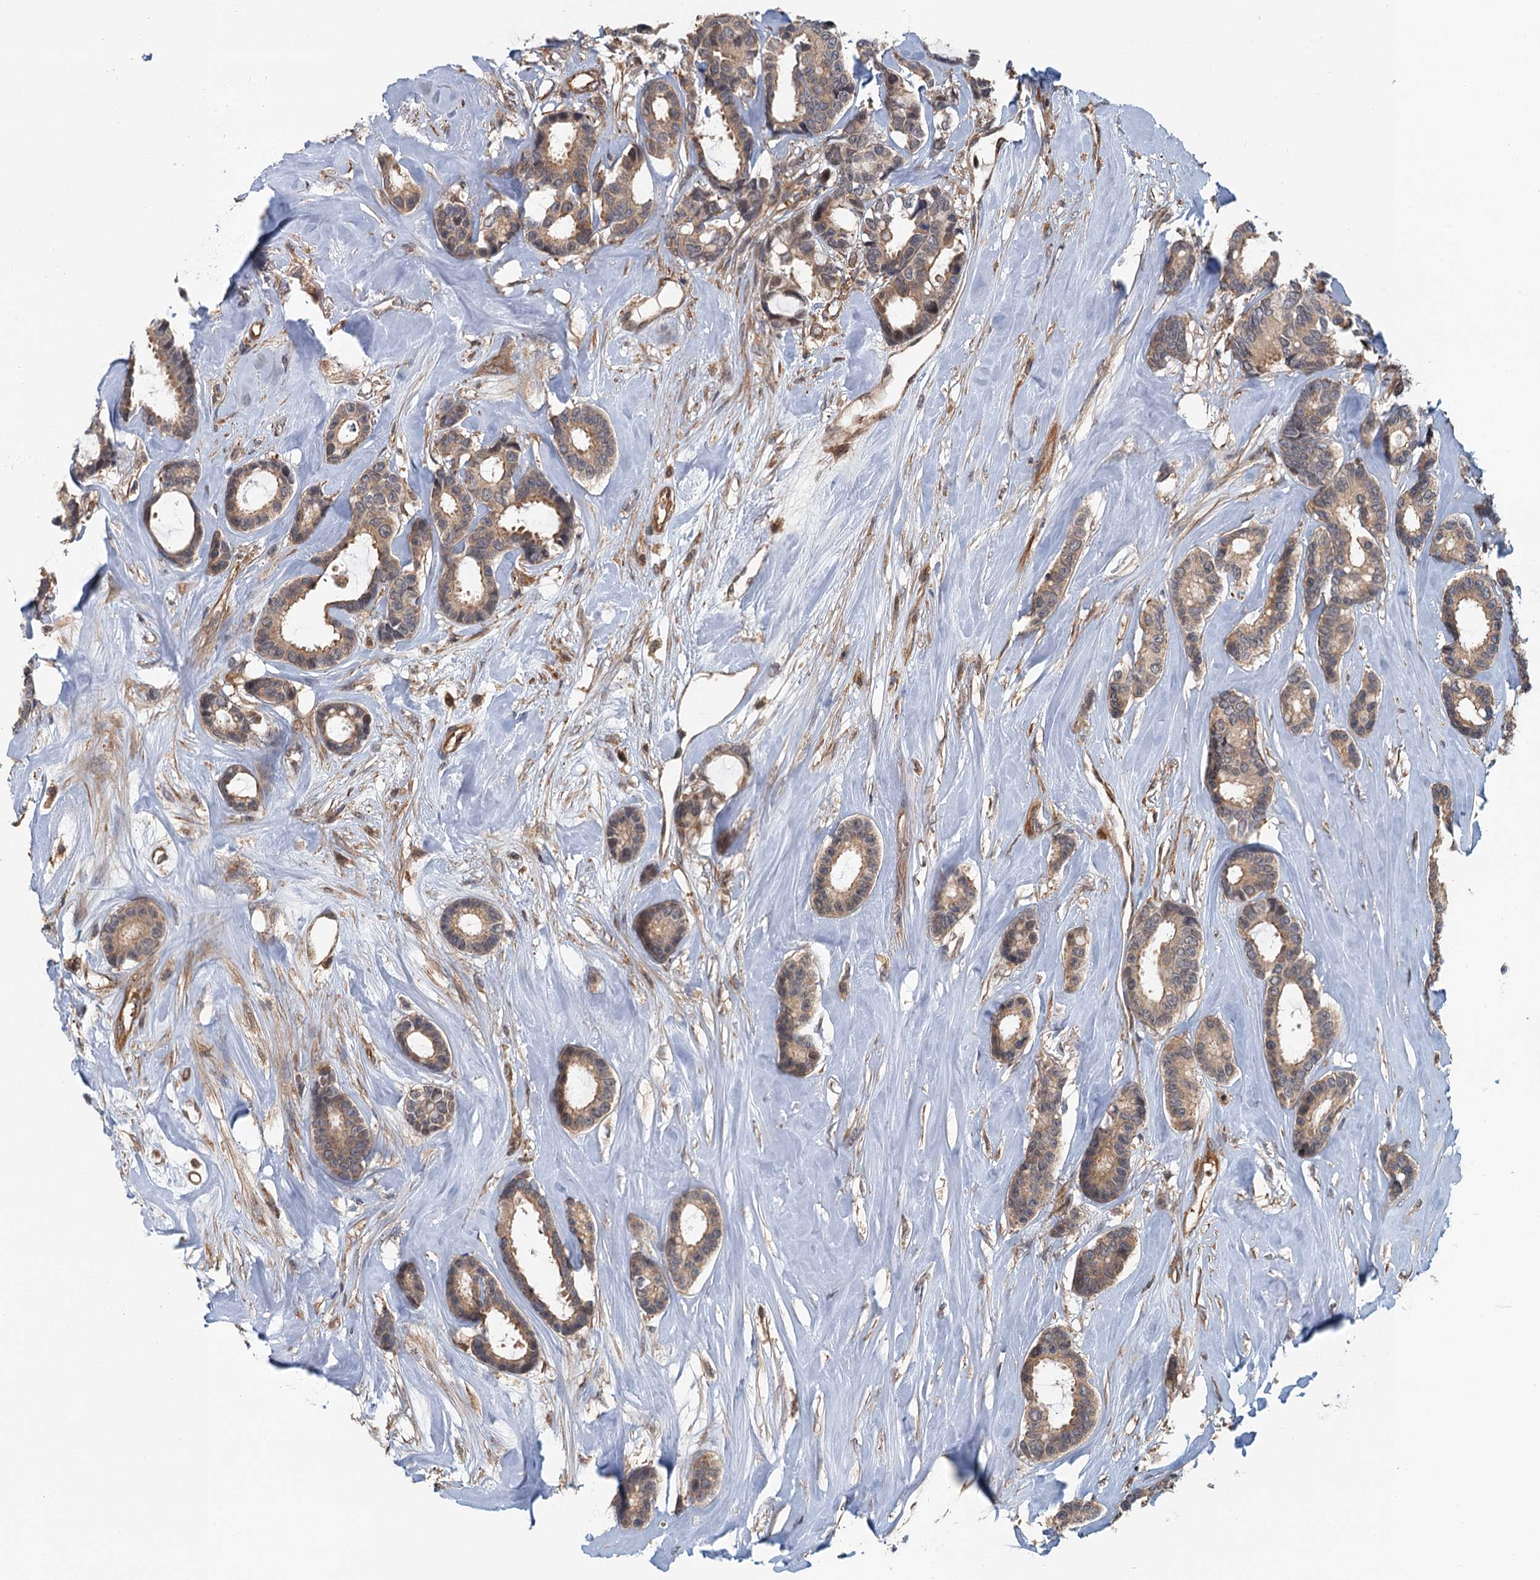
{"staining": {"intensity": "weak", "quantity": ">75%", "location": "cytoplasmic/membranous"}, "tissue": "breast cancer", "cell_type": "Tumor cells", "image_type": "cancer", "snomed": [{"axis": "morphology", "description": "Duct carcinoma"}, {"axis": "topography", "description": "Breast"}], "caption": "Weak cytoplasmic/membranous protein positivity is appreciated in approximately >75% of tumor cells in breast infiltrating ductal carcinoma.", "gene": "ZNF527", "patient": {"sex": "female", "age": 87}}